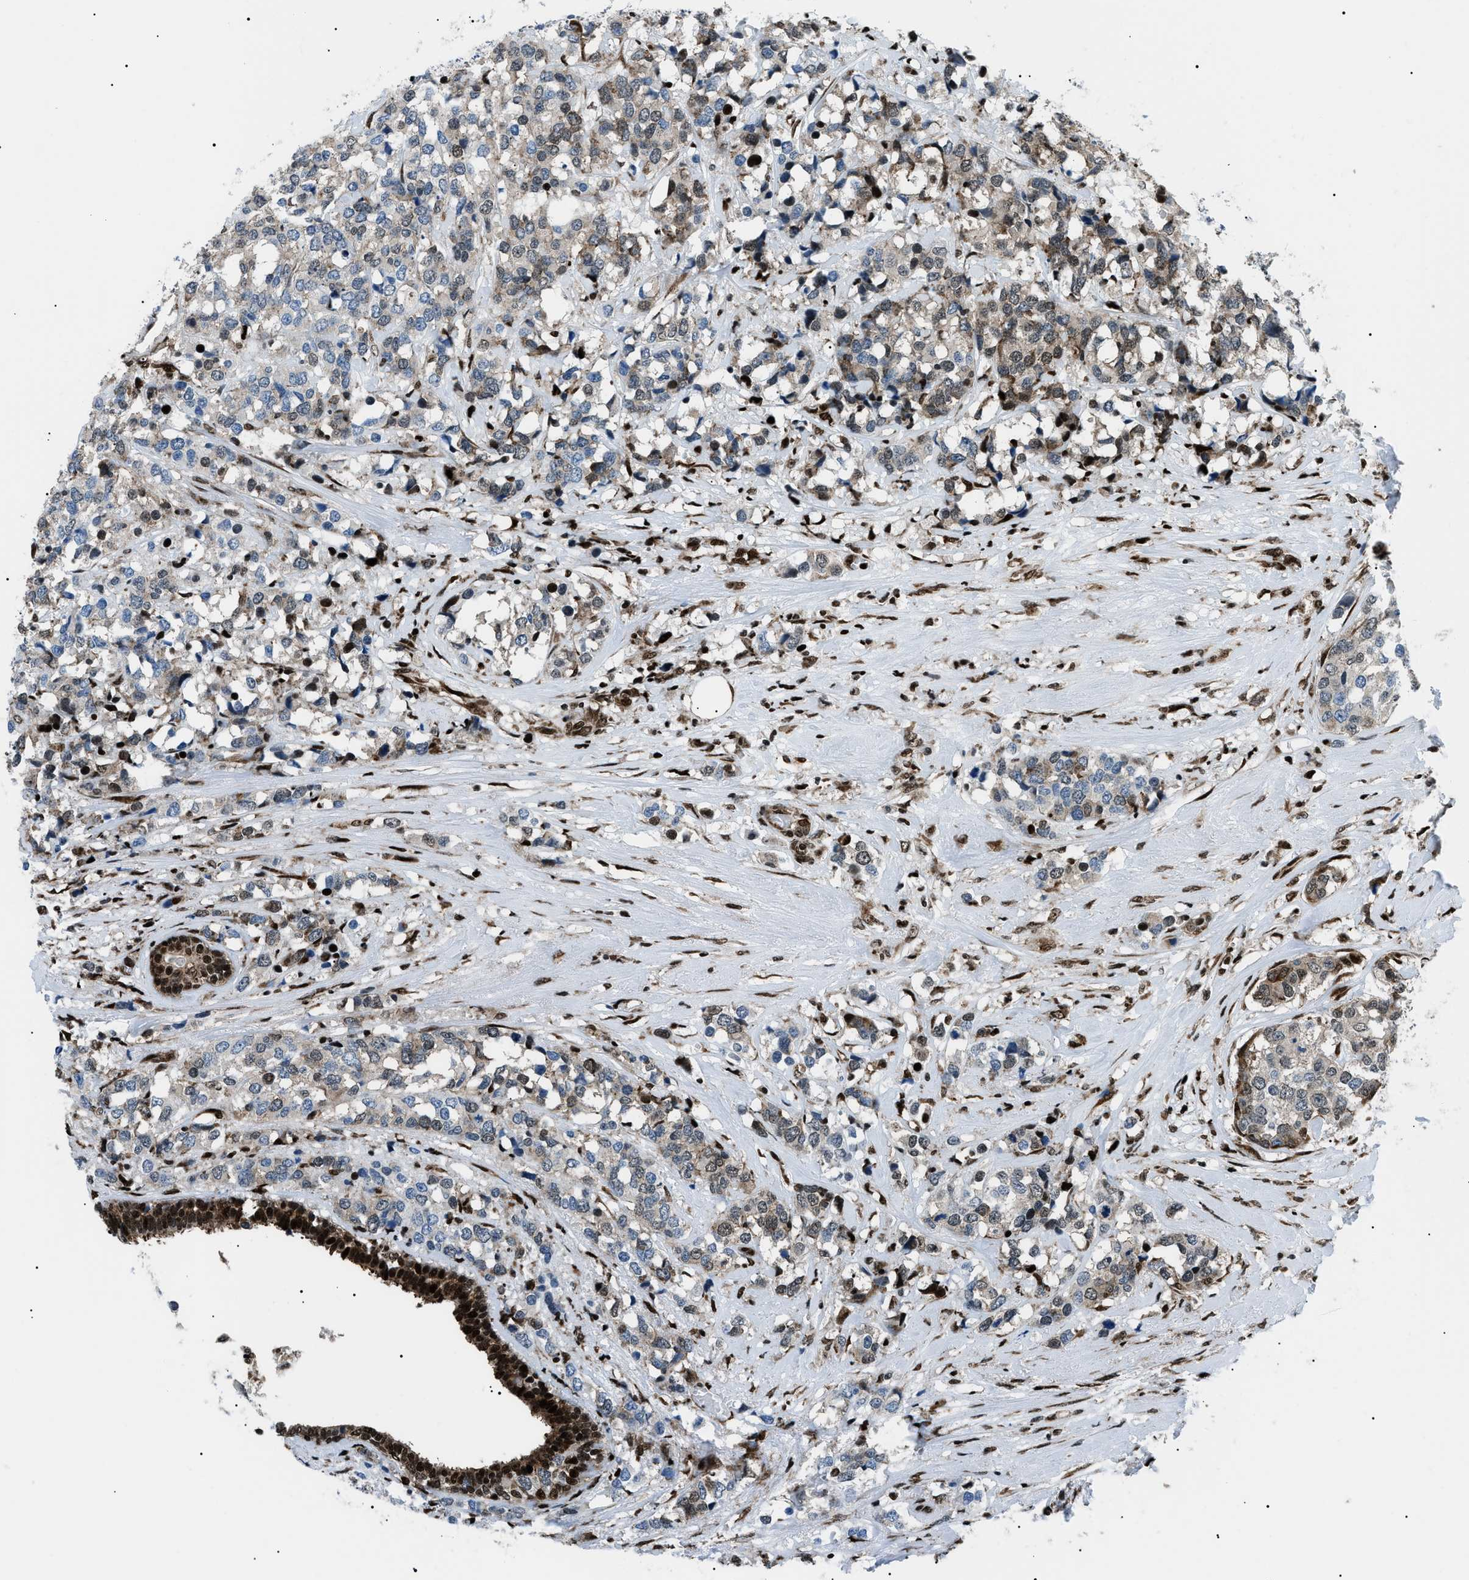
{"staining": {"intensity": "moderate", "quantity": "25%-75%", "location": "nuclear"}, "tissue": "breast cancer", "cell_type": "Tumor cells", "image_type": "cancer", "snomed": [{"axis": "morphology", "description": "Lobular carcinoma"}, {"axis": "topography", "description": "Breast"}], "caption": "IHC histopathology image of neoplastic tissue: lobular carcinoma (breast) stained using immunohistochemistry (IHC) shows medium levels of moderate protein expression localized specifically in the nuclear of tumor cells, appearing as a nuclear brown color.", "gene": "HNRNPK", "patient": {"sex": "female", "age": 59}}